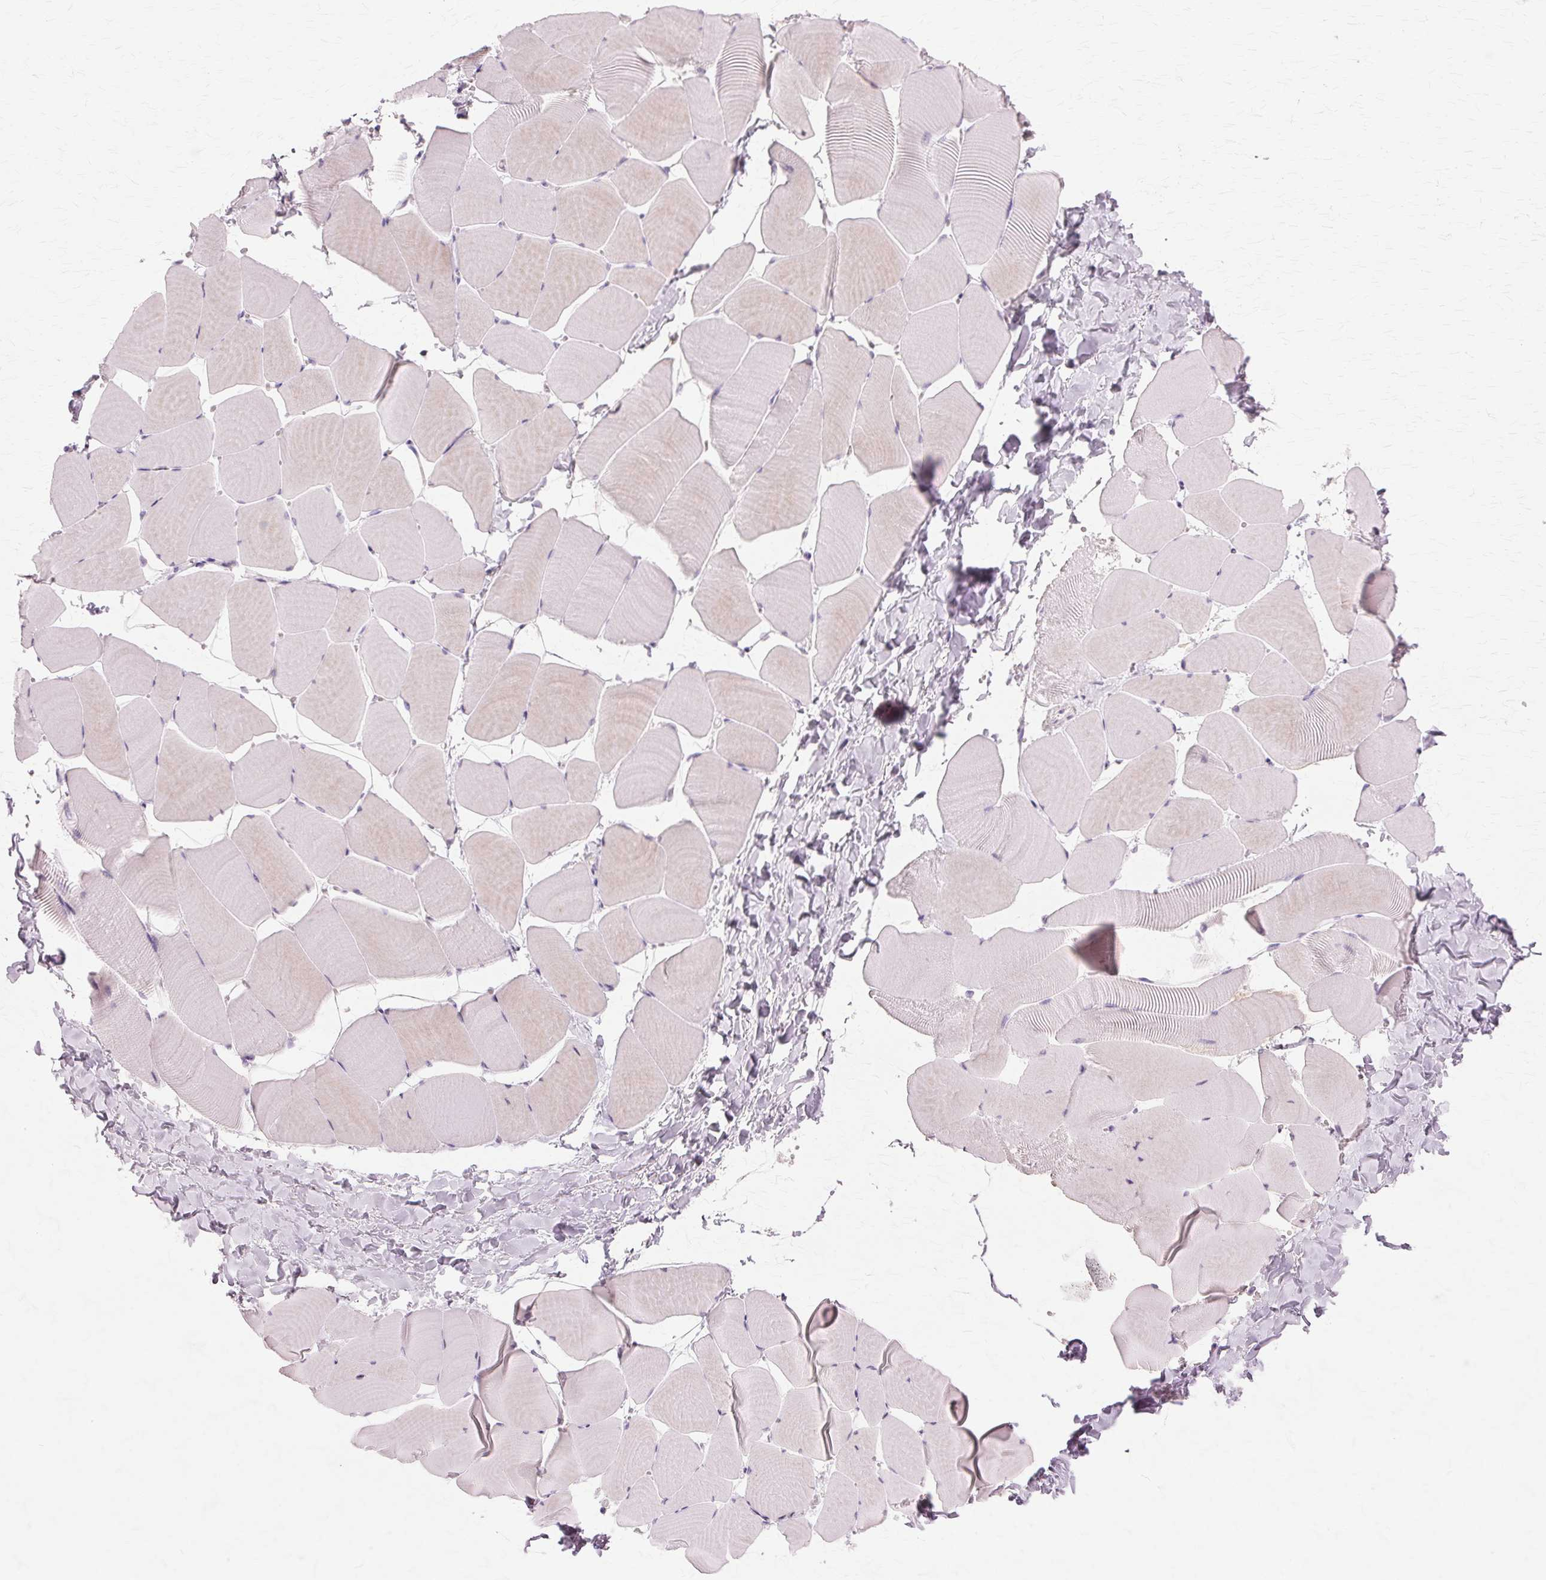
{"staining": {"intensity": "negative", "quantity": "none", "location": "none"}, "tissue": "skeletal muscle", "cell_type": "Myocytes", "image_type": "normal", "snomed": [{"axis": "morphology", "description": "Normal tissue, NOS"}, {"axis": "topography", "description": "Skeletal muscle"}], "caption": "A high-resolution micrograph shows immunohistochemistry (IHC) staining of normal skeletal muscle, which demonstrates no significant positivity in myocytes.", "gene": "PRMT5", "patient": {"sex": "male", "age": 25}}